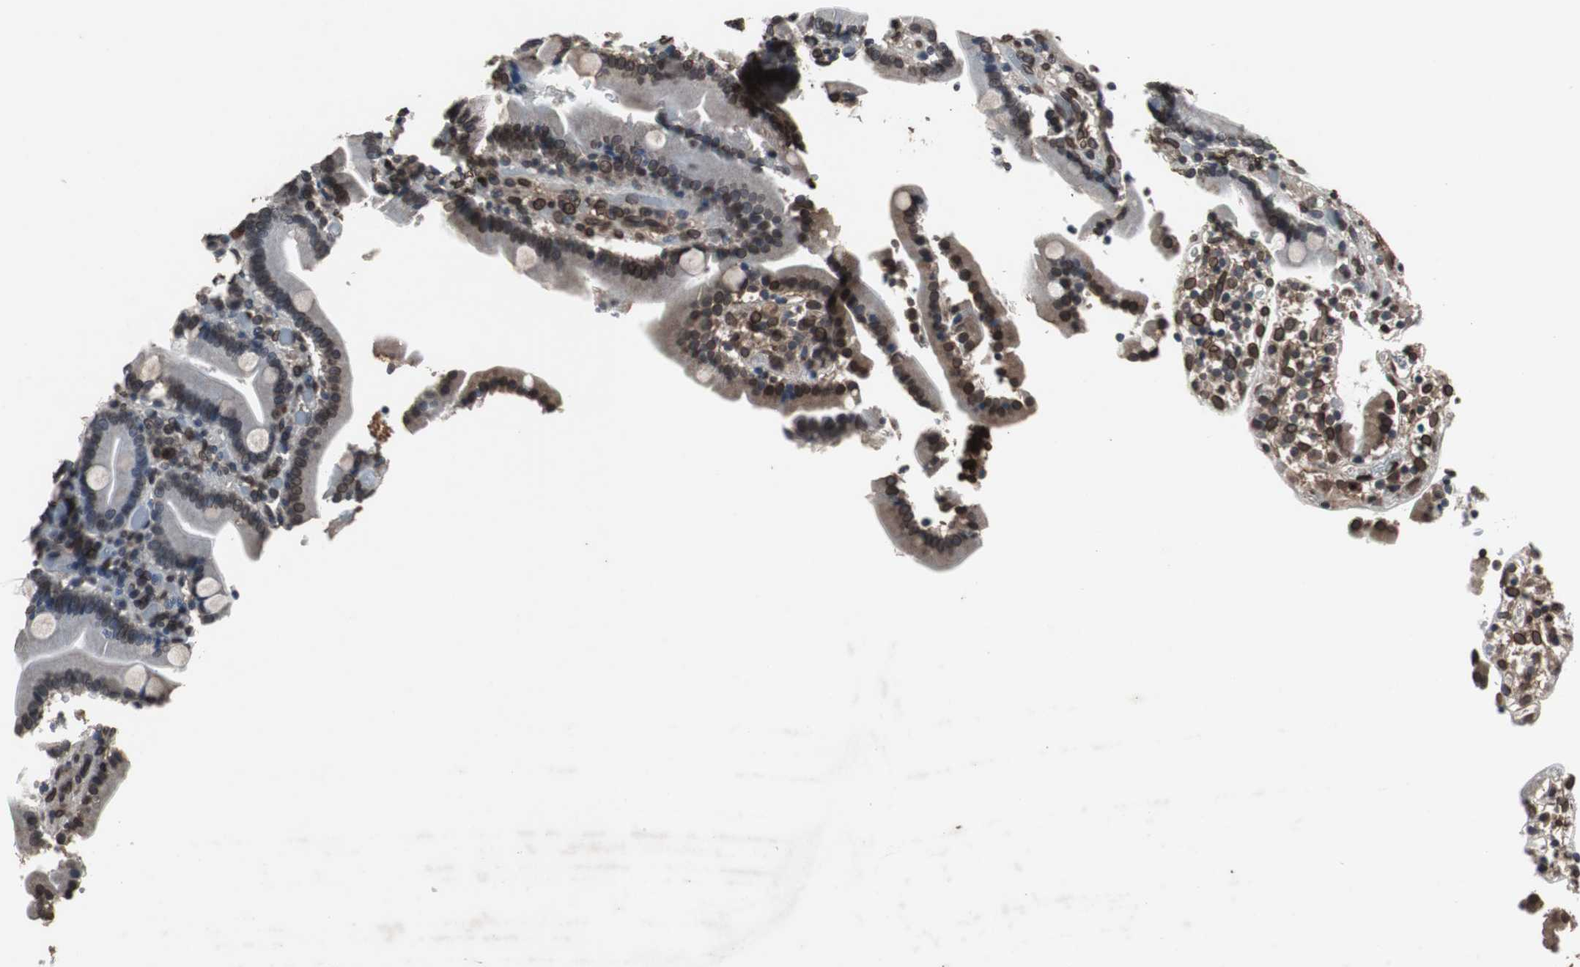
{"staining": {"intensity": "strong", "quantity": ">75%", "location": "cytoplasmic/membranous,nuclear"}, "tissue": "duodenum", "cell_type": "Glandular cells", "image_type": "normal", "snomed": [{"axis": "morphology", "description": "Normal tissue, NOS"}, {"axis": "topography", "description": "Duodenum"}], "caption": "Unremarkable duodenum demonstrates strong cytoplasmic/membranous,nuclear staining in about >75% of glandular cells, visualized by immunohistochemistry. The staining was performed using DAB (3,3'-diaminobenzidine), with brown indicating positive protein expression. Nuclei are stained blue with hematoxylin.", "gene": "LMNA", "patient": {"sex": "female", "age": 53}}